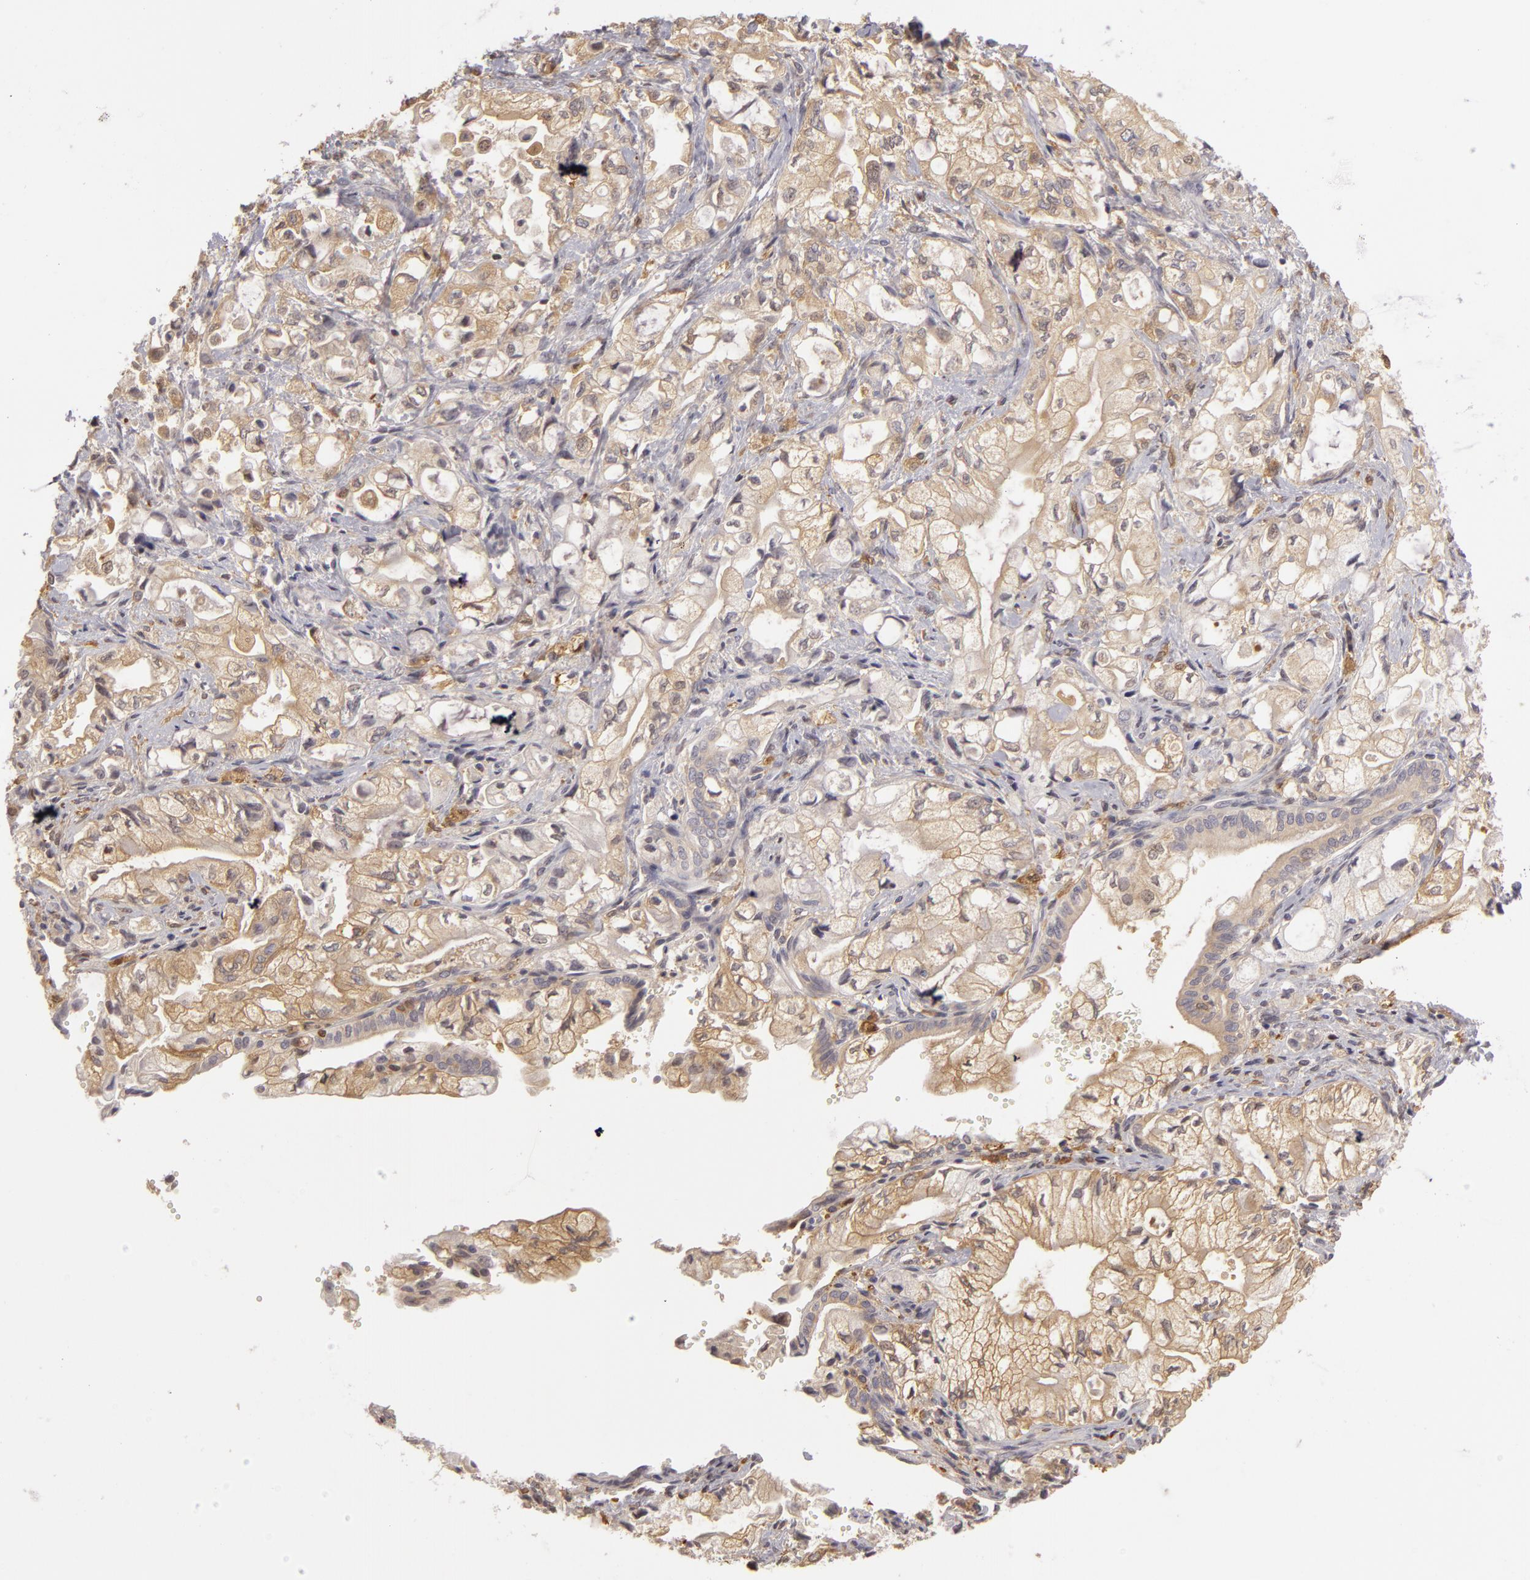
{"staining": {"intensity": "negative", "quantity": "none", "location": "none"}, "tissue": "pancreatic cancer", "cell_type": "Tumor cells", "image_type": "cancer", "snomed": [{"axis": "morphology", "description": "Adenocarcinoma, NOS"}, {"axis": "topography", "description": "Pancreas"}], "caption": "A photomicrograph of human pancreatic adenocarcinoma is negative for staining in tumor cells.", "gene": "GNPDA1", "patient": {"sex": "male", "age": 79}}